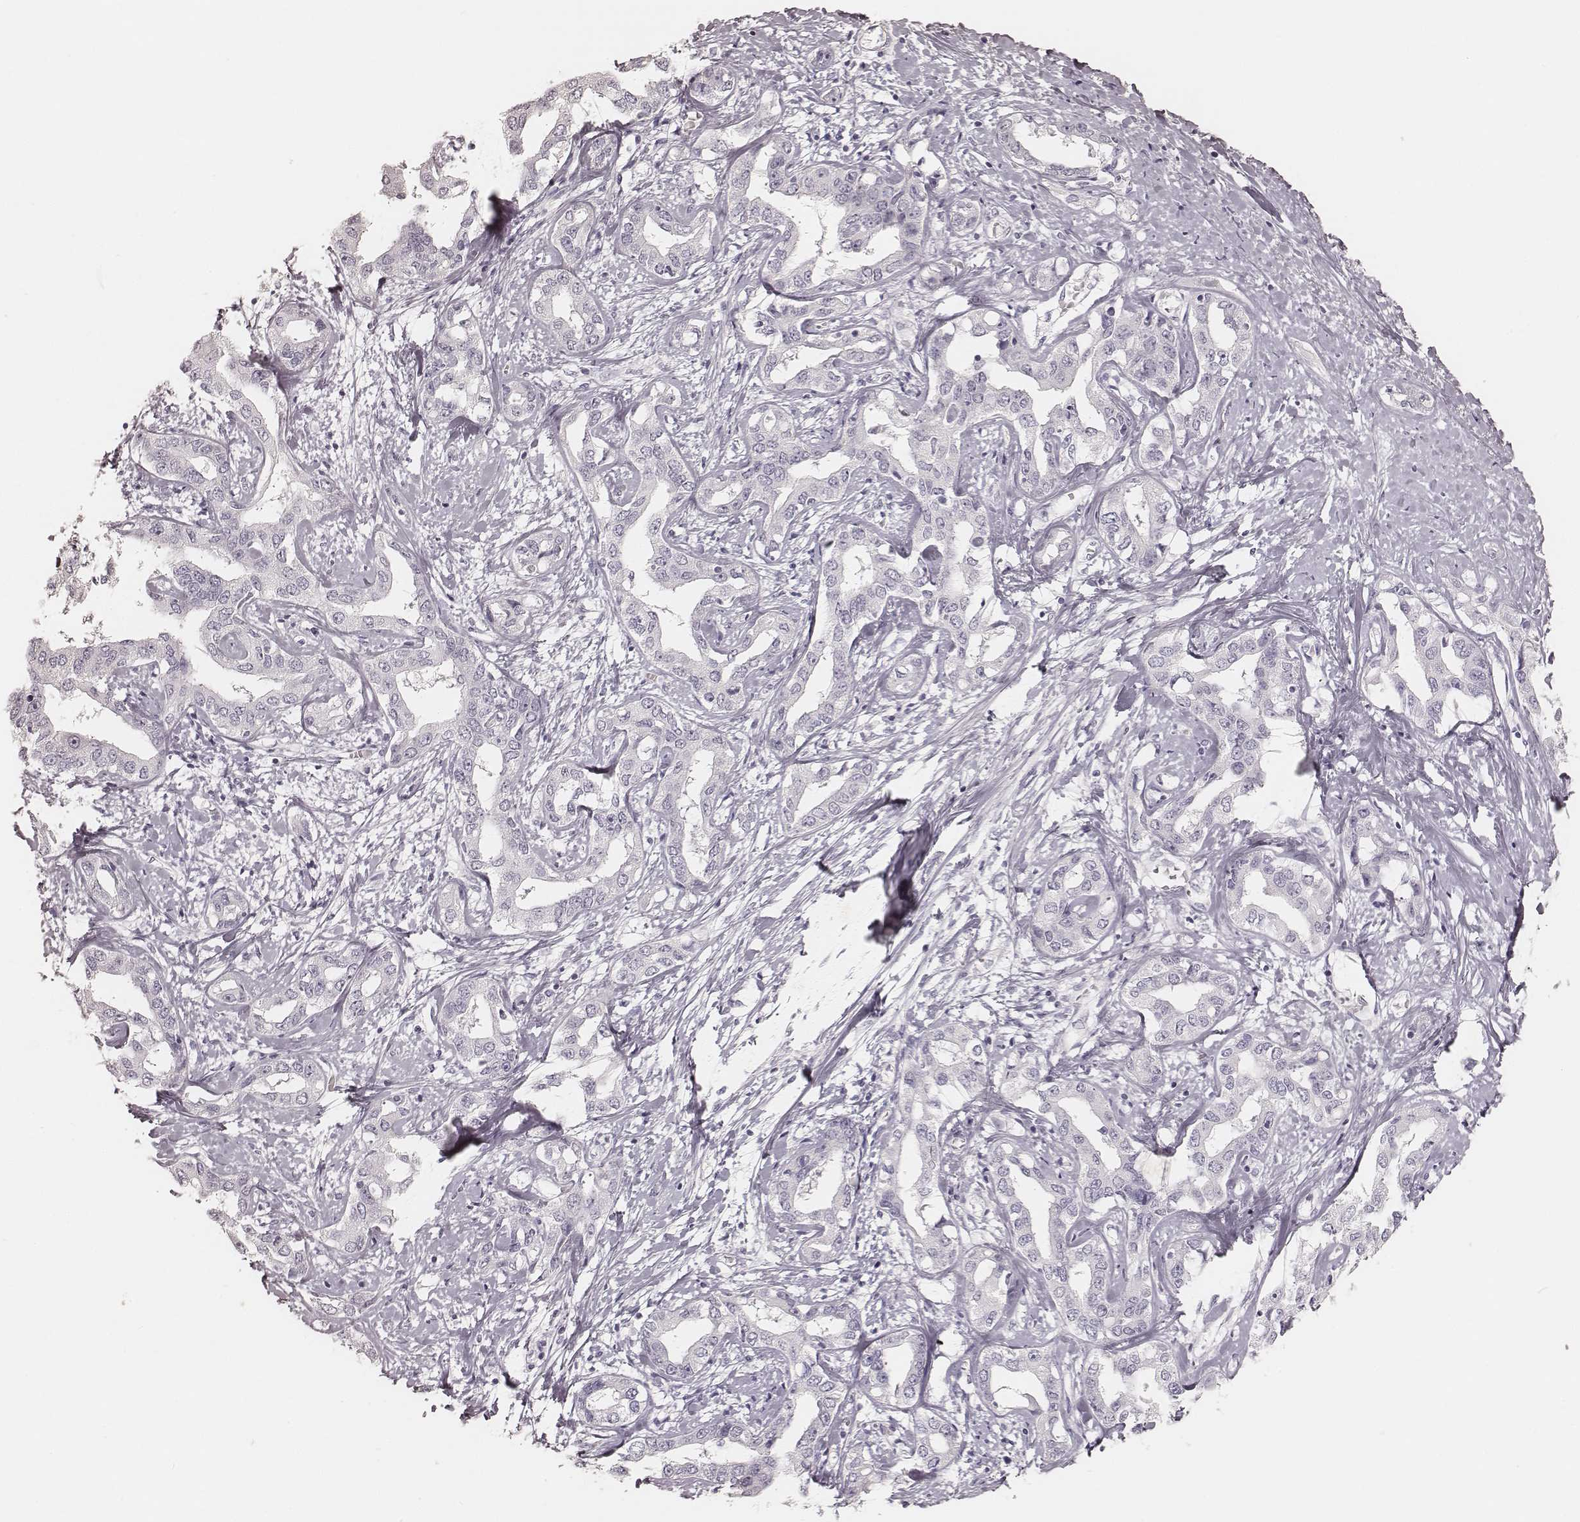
{"staining": {"intensity": "negative", "quantity": "none", "location": "none"}, "tissue": "liver cancer", "cell_type": "Tumor cells", "image_type": "cancer", "snomed": [{"axis": "morphology", "description": "Cholangiocarcinoma"}, {"axis": "topography", "description": "Liver"}], "caption": "This is a image of IHC staining of liver cancer, which shows no staining in tumor cells.", "gene": "KRT26", "patient": {"sex": "male", "age": 59}}